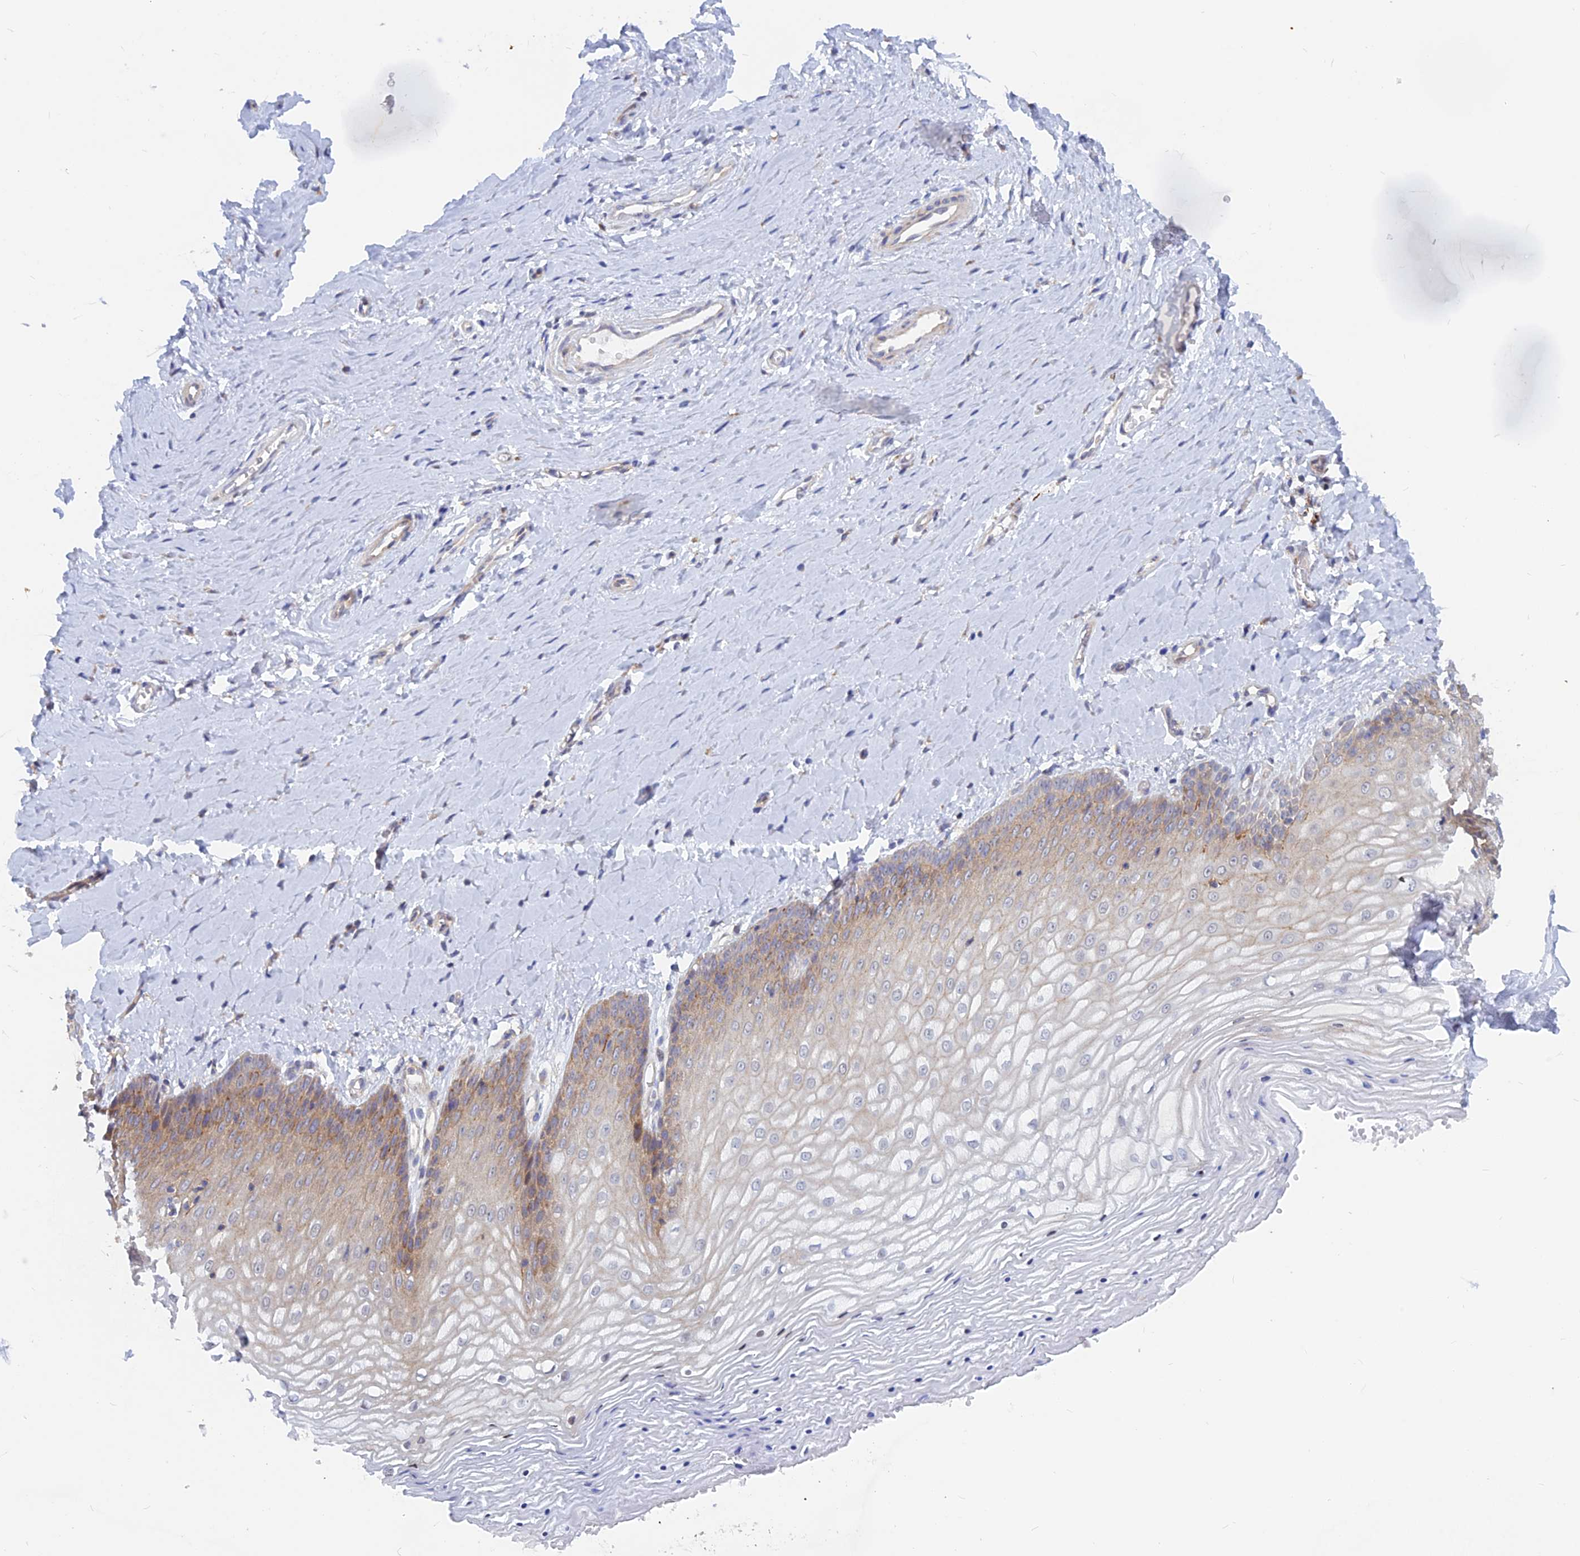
{"staining": {"intensity": "weak", "quantity": "25%-75%", "location": "cytoplasmic/membranous"}, "tissue": "vagina", "cell_type": "Squamous epithelial cells", "image_type": "normal", "snomed": [{"axis": "morphology", "description": "Normal tissue, NOS"}, {"axis": "topography", "description": "Vagina"}], "caption": "A brown stain labels weak cytoplasmic/membranous staining of a protein in squamous epithelial cells of unremarkable vagina.", "gene": "DNAJC16", "patient": {"sex": "female", "age": 65}}